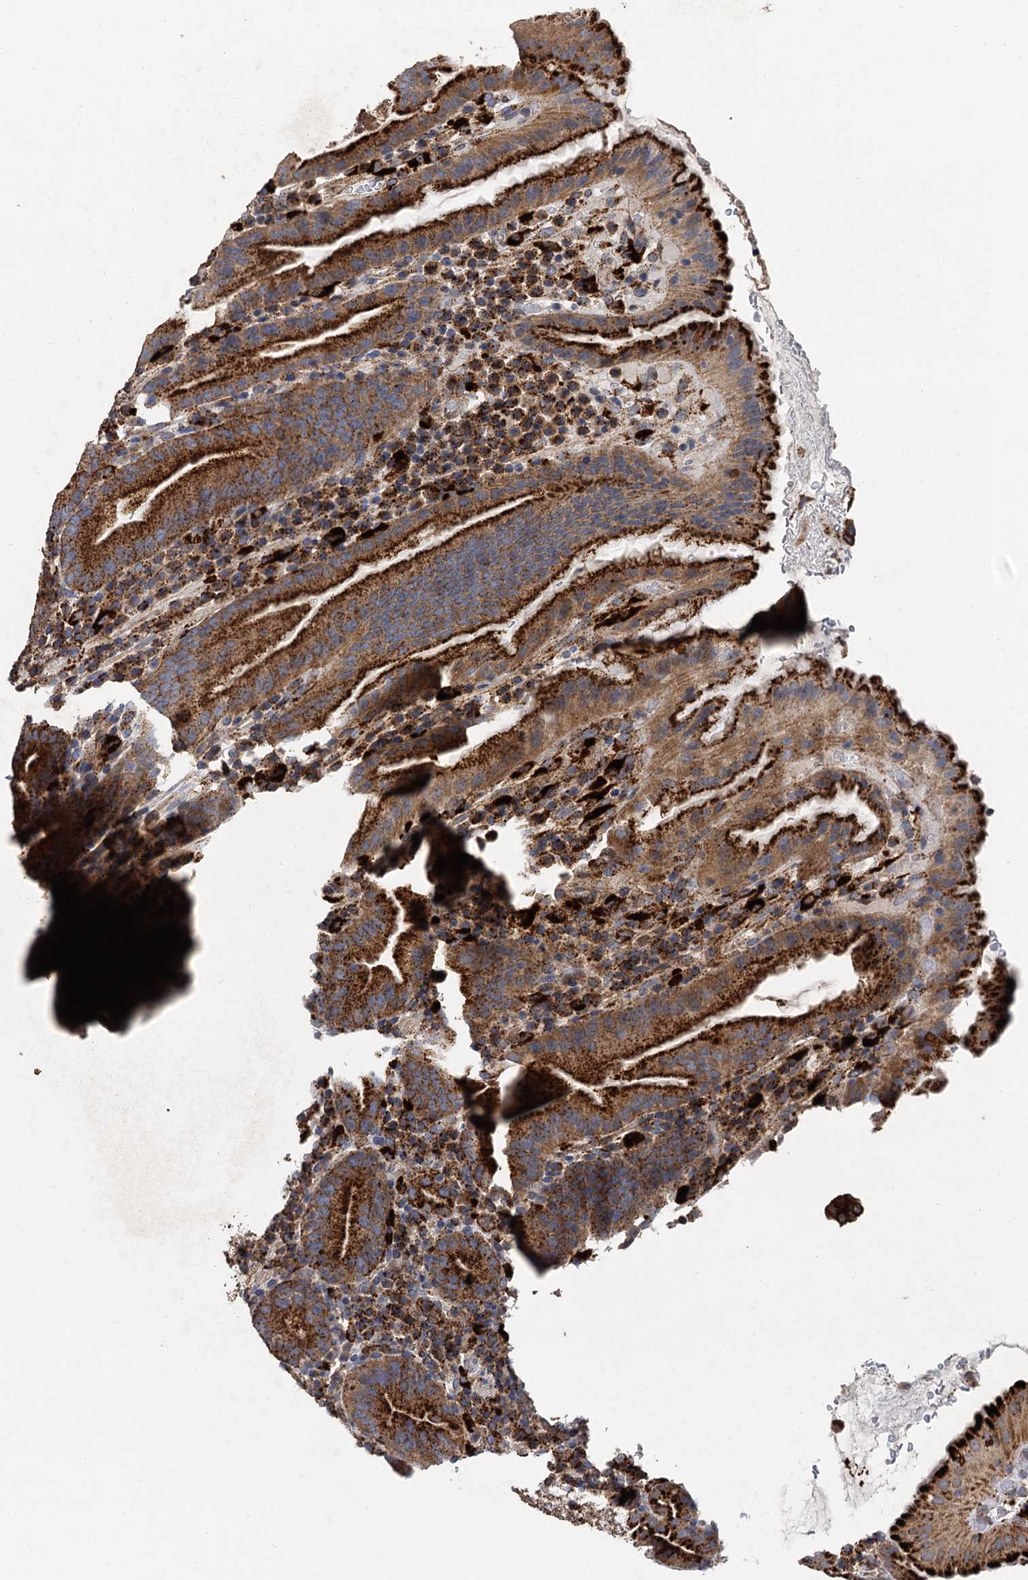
{"staining": {"intensity": "moderate", "quantity": ">75%", "location": "cytoplasmic/membranous"}, "tissue": "stomach", "cell_type": "Glandular cells", "image_type": "normal", "snomed": [{"axis": "morphology", "description": "Normal tissue, NOS"}, {"axis": "morphology", "description": "Inflammation, NOS"}, {"axis": "topography", "description": "Stomach"}], "caption": "DAB (3,3'-diaminobenzidine) immunohistochemical staining of benign human stomach exhibits moderate cytoplasmic/membranous protein expression in approximately >75% of glandular cells.", "gene": "GBA1", "patient": {"sex": "male", "age": 79}}